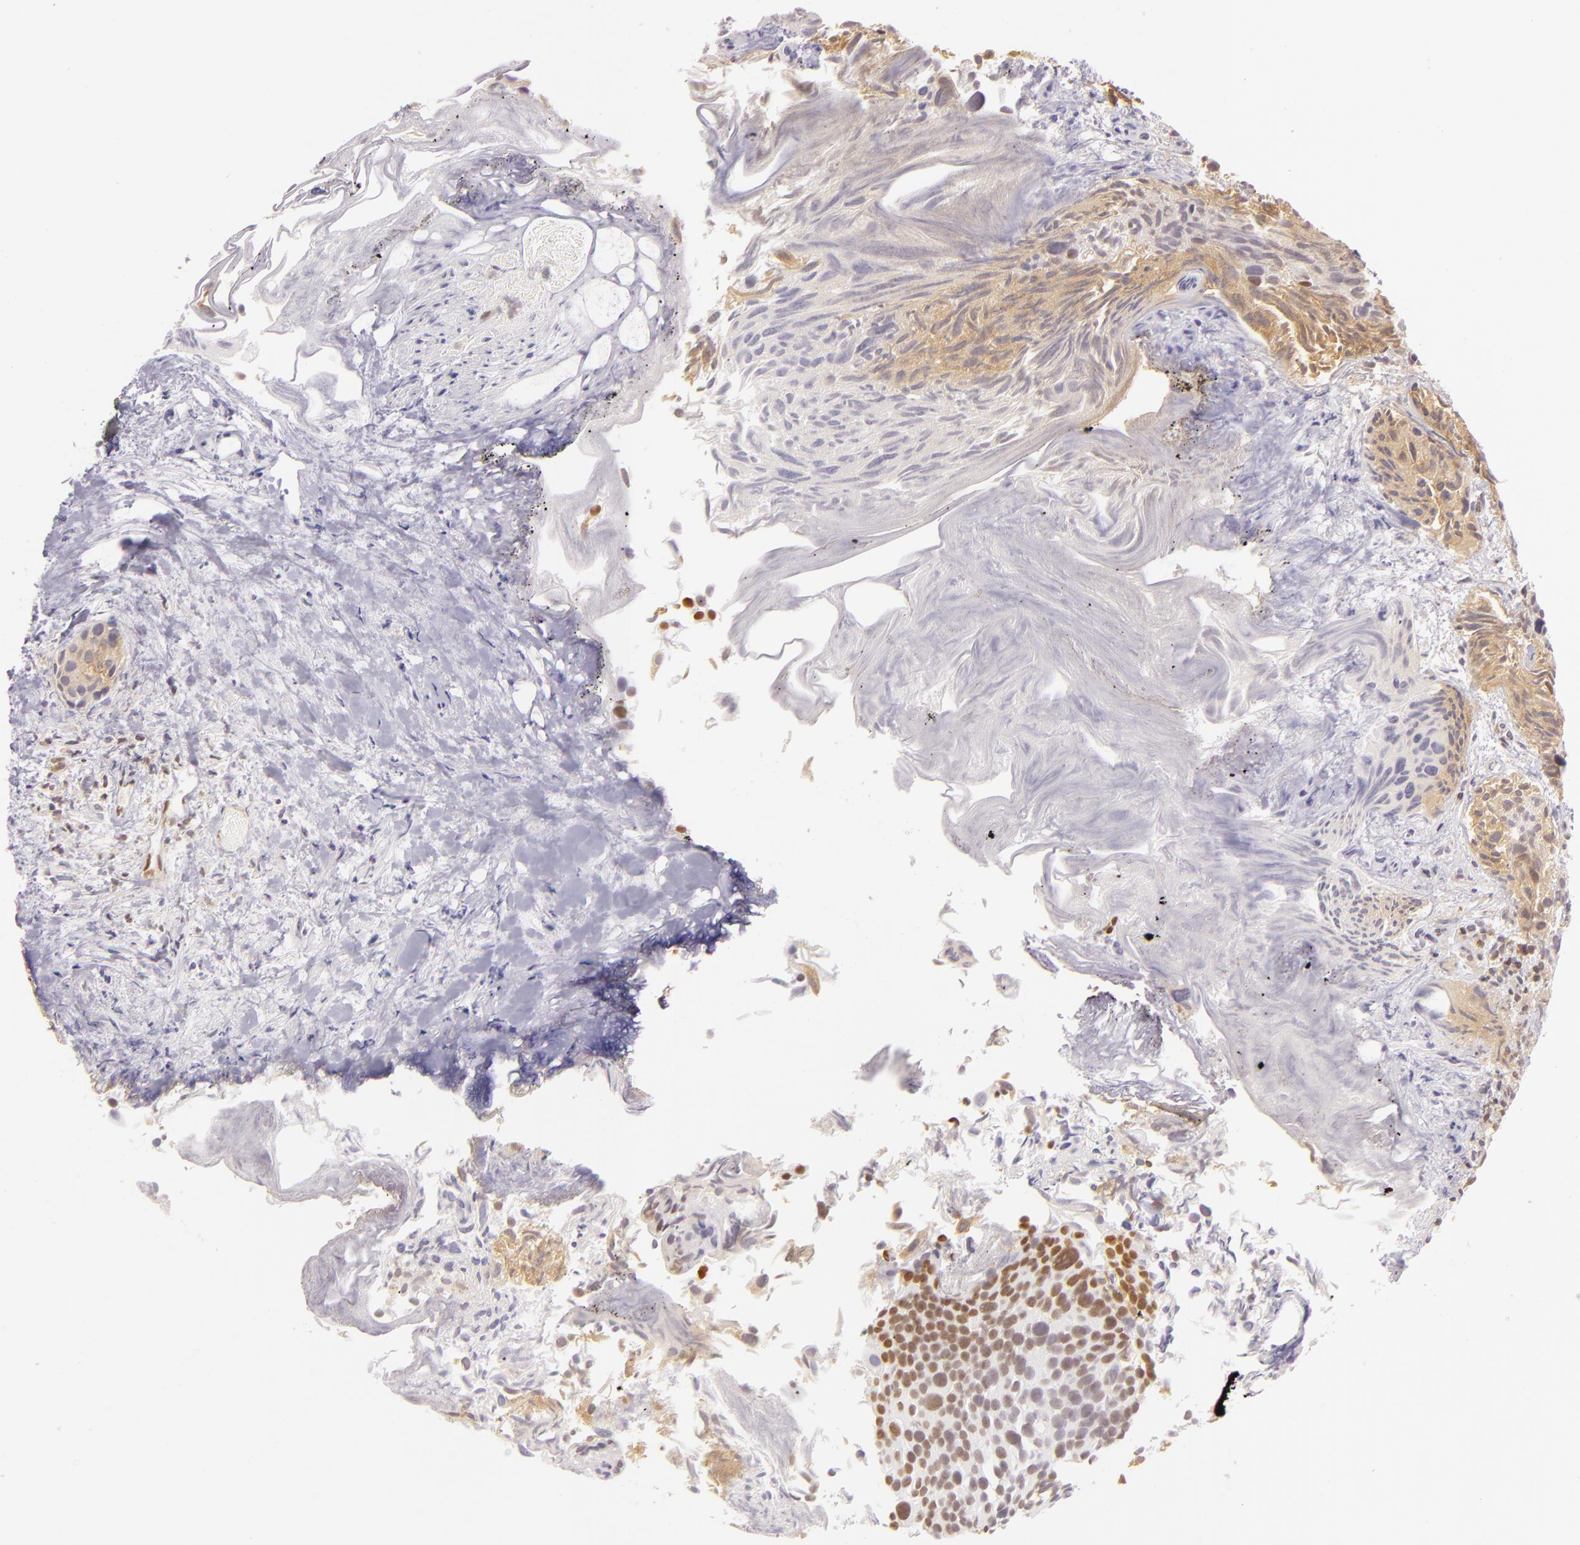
{"staining": {"intensity": "weak", "quantity": "25%-75%", "location": "cytoplasmic/membranous"}, "tissue": "urothelial cancer", "cell_type": "Tumor cells", "image_type": "cancer", "snomed": [{"axis": "morphology", "description": "Urothelial carcinoma, High grade"}, {"axis": "topography", "description": "Urinary bladder"}], "caption": "A low amount of weak cytoplasmic/membranous expression is appreciated in about 25%-75% of tumor cells in high-grade urothelial carcinoma tissue. (brown staining indicates protein expression, while blue staining denotes nuclei).", "gene": "IMPDH1", "patient": {"sex": "female", "age": 78}}